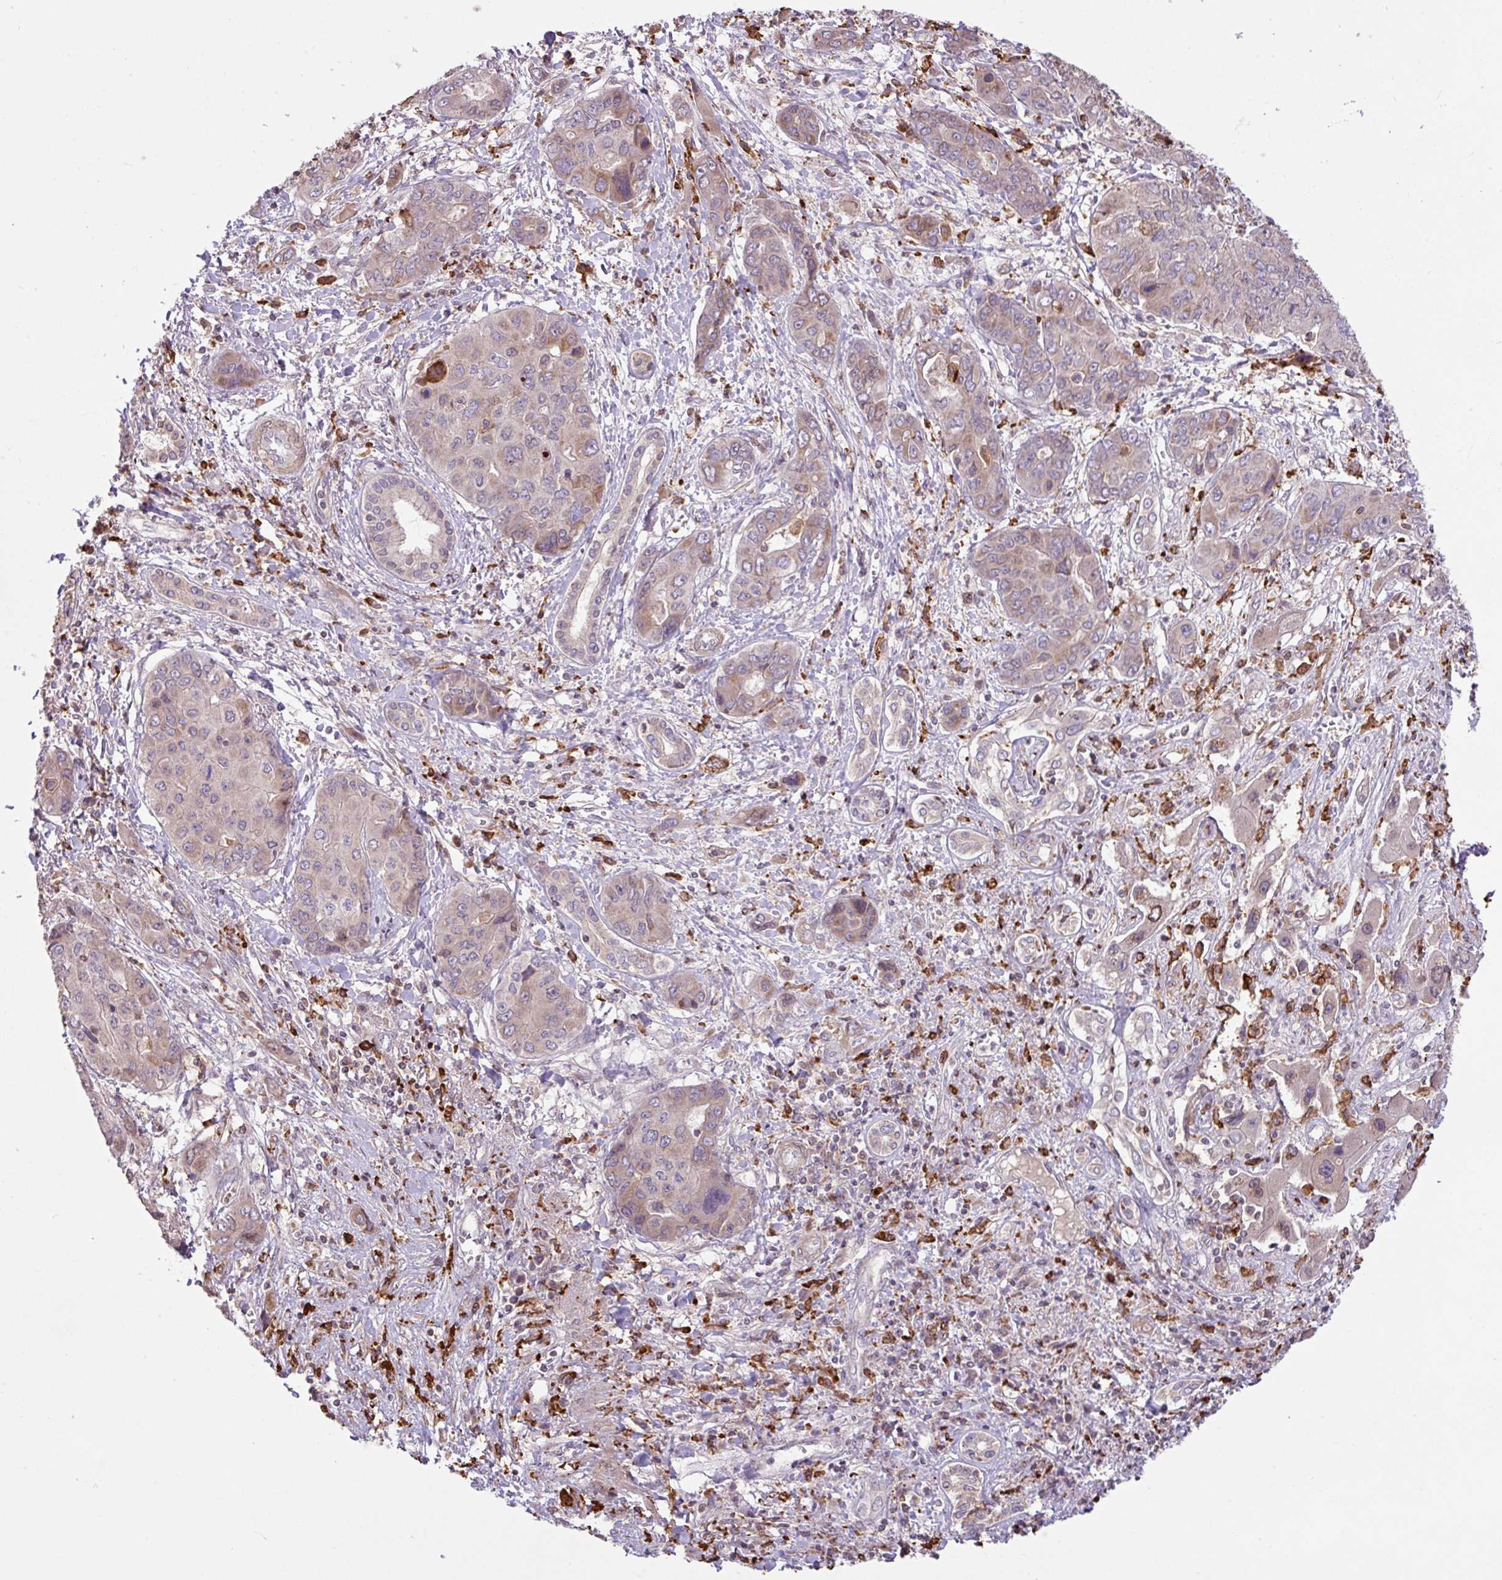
{"staining": {"intensity": "weak", "quantity": "25%-75%", "location": "cytoplasmic/membranous"}, "tissue": "liver cancer", "cell_type": "Tumor cells", "image_type": "cancer", "snomed": [{"axis": "morphology", "description": "Cholangiocarcinoma"}, {"axis": "topography", "description": "Liver"}], "caption": "The photomicrograph displays a brown stain indicating the presence of a protein in the cytoplasmic/membranous of tumor cells in cholangiocarcinoma (liver). The protein of interest is shown in brown color, while the nuclei are stained blue.", "gene": "ARHGEF25", "patient": {"sex": "male", "age": 67}}